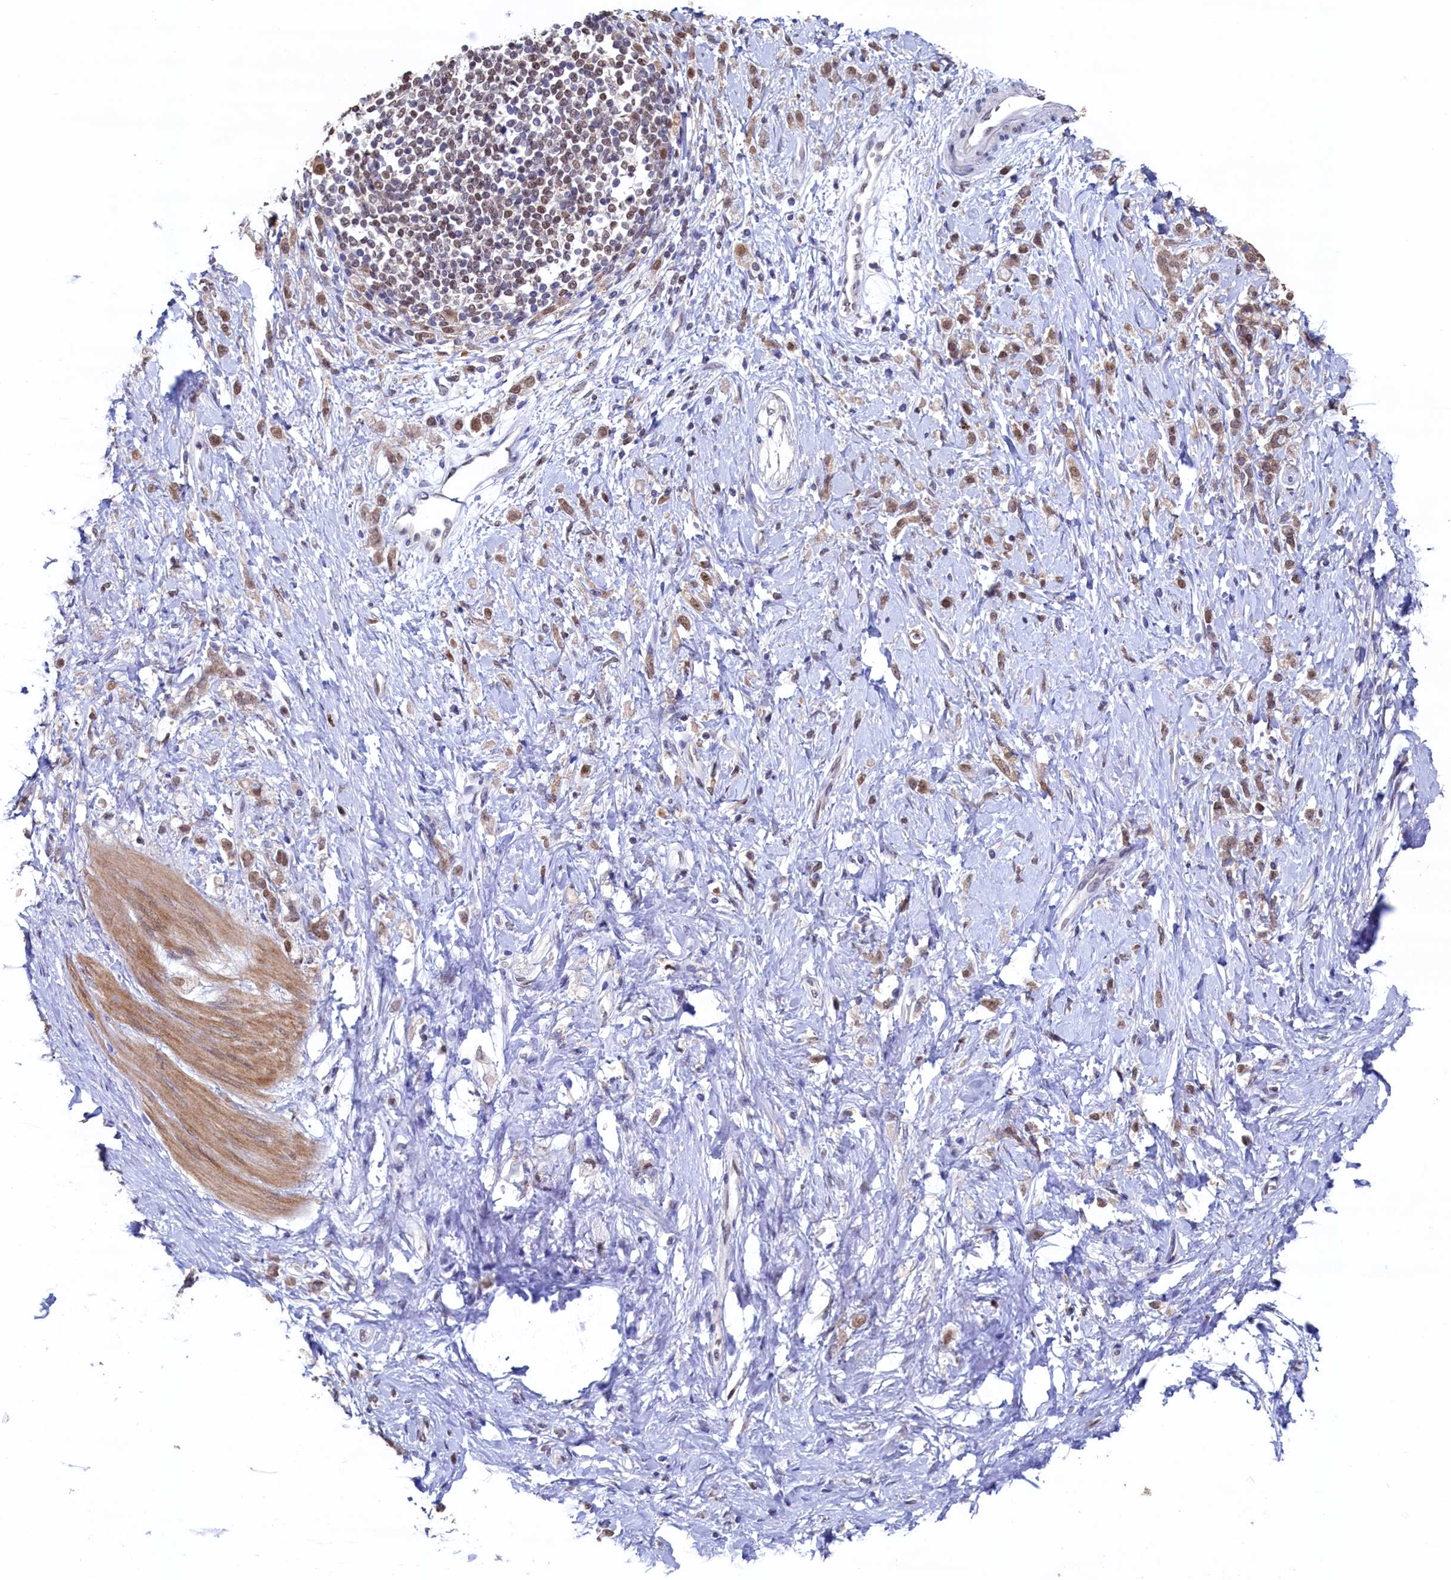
{"staining": {"intensity": "moderate", "quantity": ">75%", "location": "nuclear"}, "tissue": "stomach cancer", "cell_type": "Tumor cells", "image_type": "cancer", "snomed": [{"axis": "morphology", "description": "Adenocarcinoma, NOS"}, {"axis": "topography", "description": "Stomach"}], "caption": "Immunohistochemical staining of human stomach cancer displays moderate nuclear protein staining in about >75% of tumor cells.", "gene": "AHCY", "patient": {"sex": "female", "age": 60}}